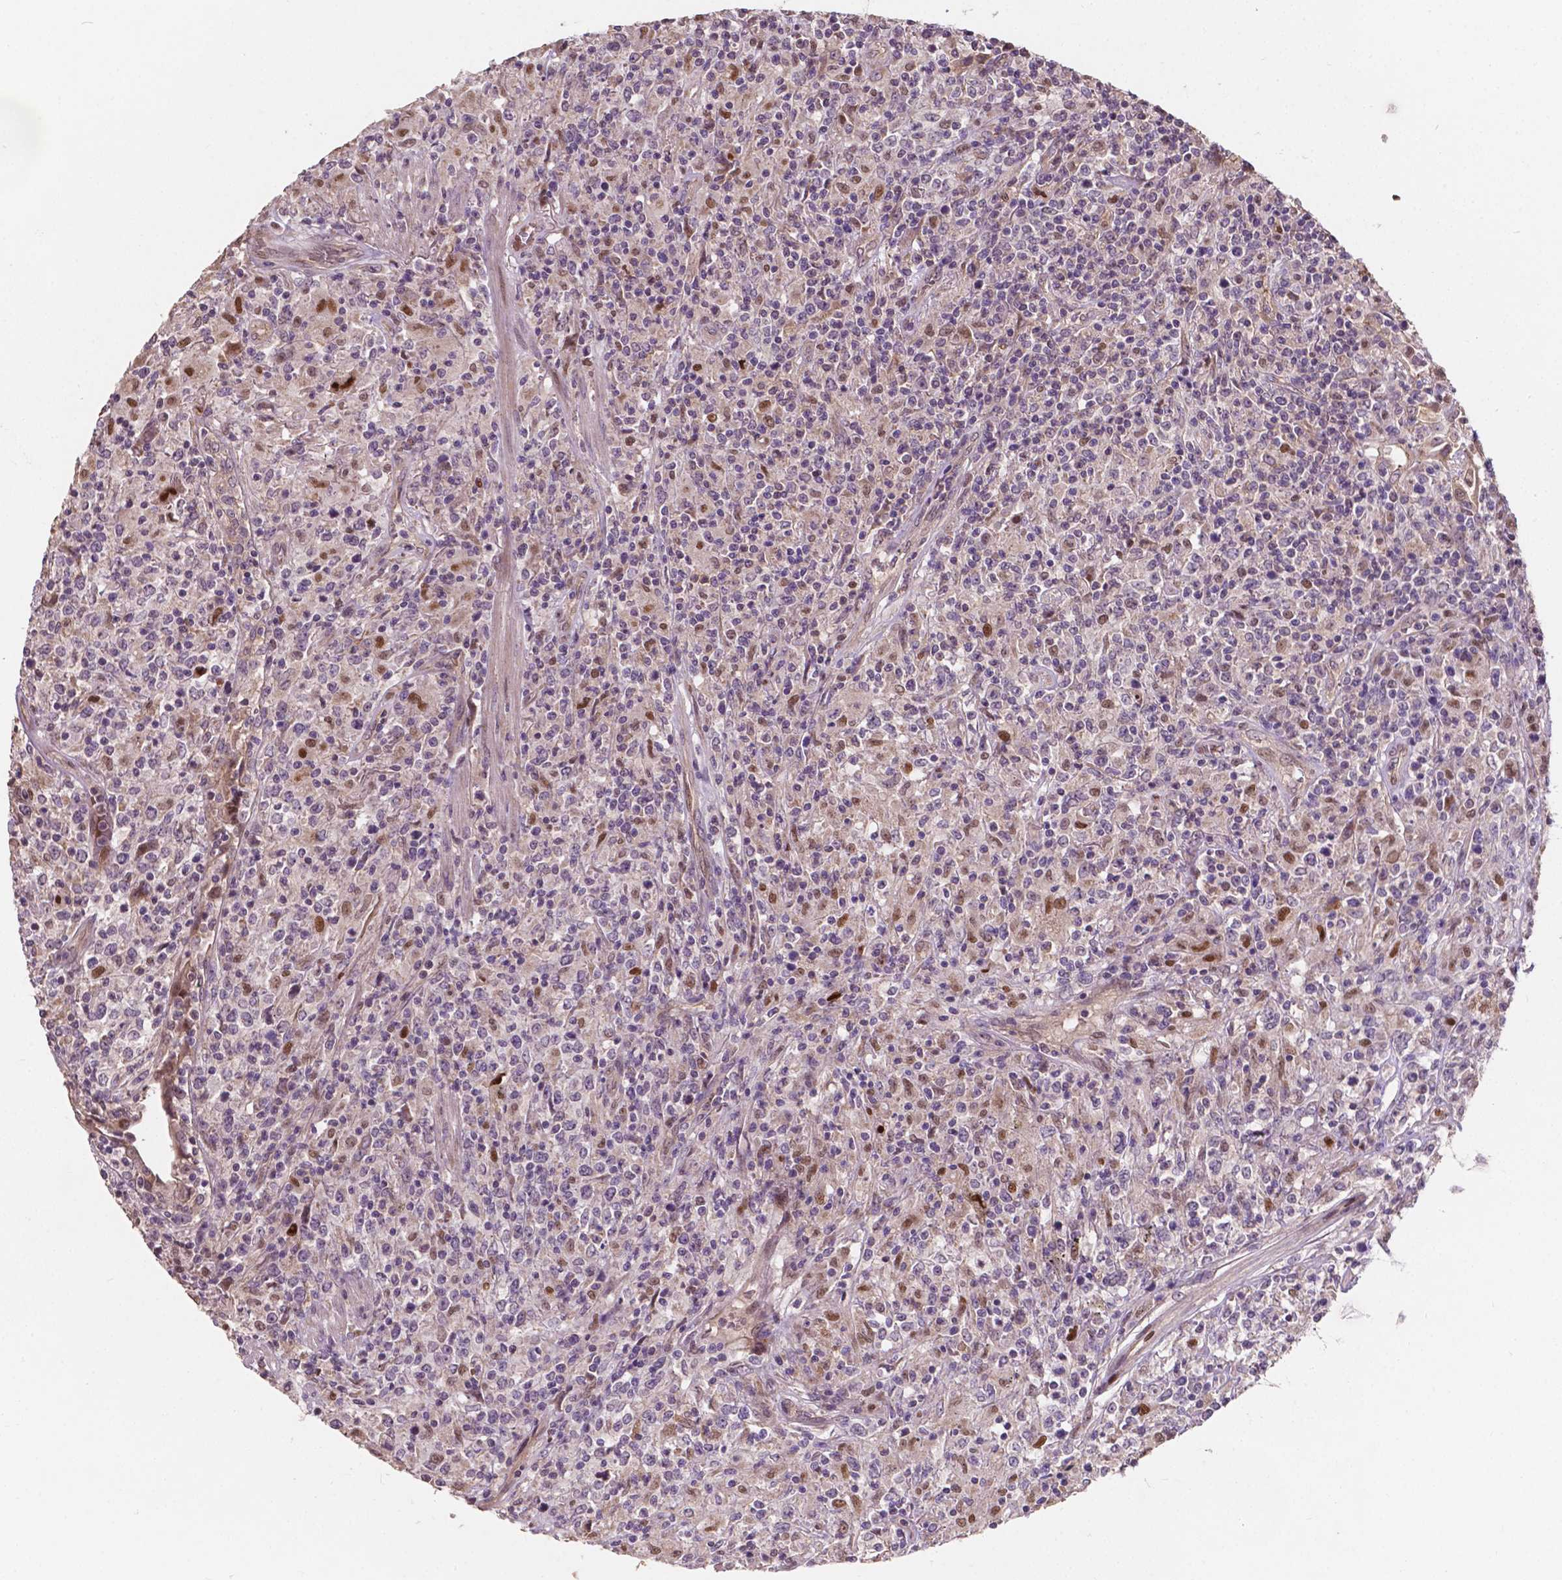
{"staining": {"intensity": "negative", "quantity": "none", "location": "none"}, "tissue": "lymphoma", "cell_type": "Tumor cells", "image_type": "cancer", "snomed": [{"axis": "morphology", "description": "Malignant lymphoma, non-Hodgkin's type, High grade"}, {"axis": "topography", "description": "Lung"}], "caption": "Tumor cells show no significant expression in lymphoma.", "gene": "DUSP16", "patient": {"sex": "male", "age": 79}}